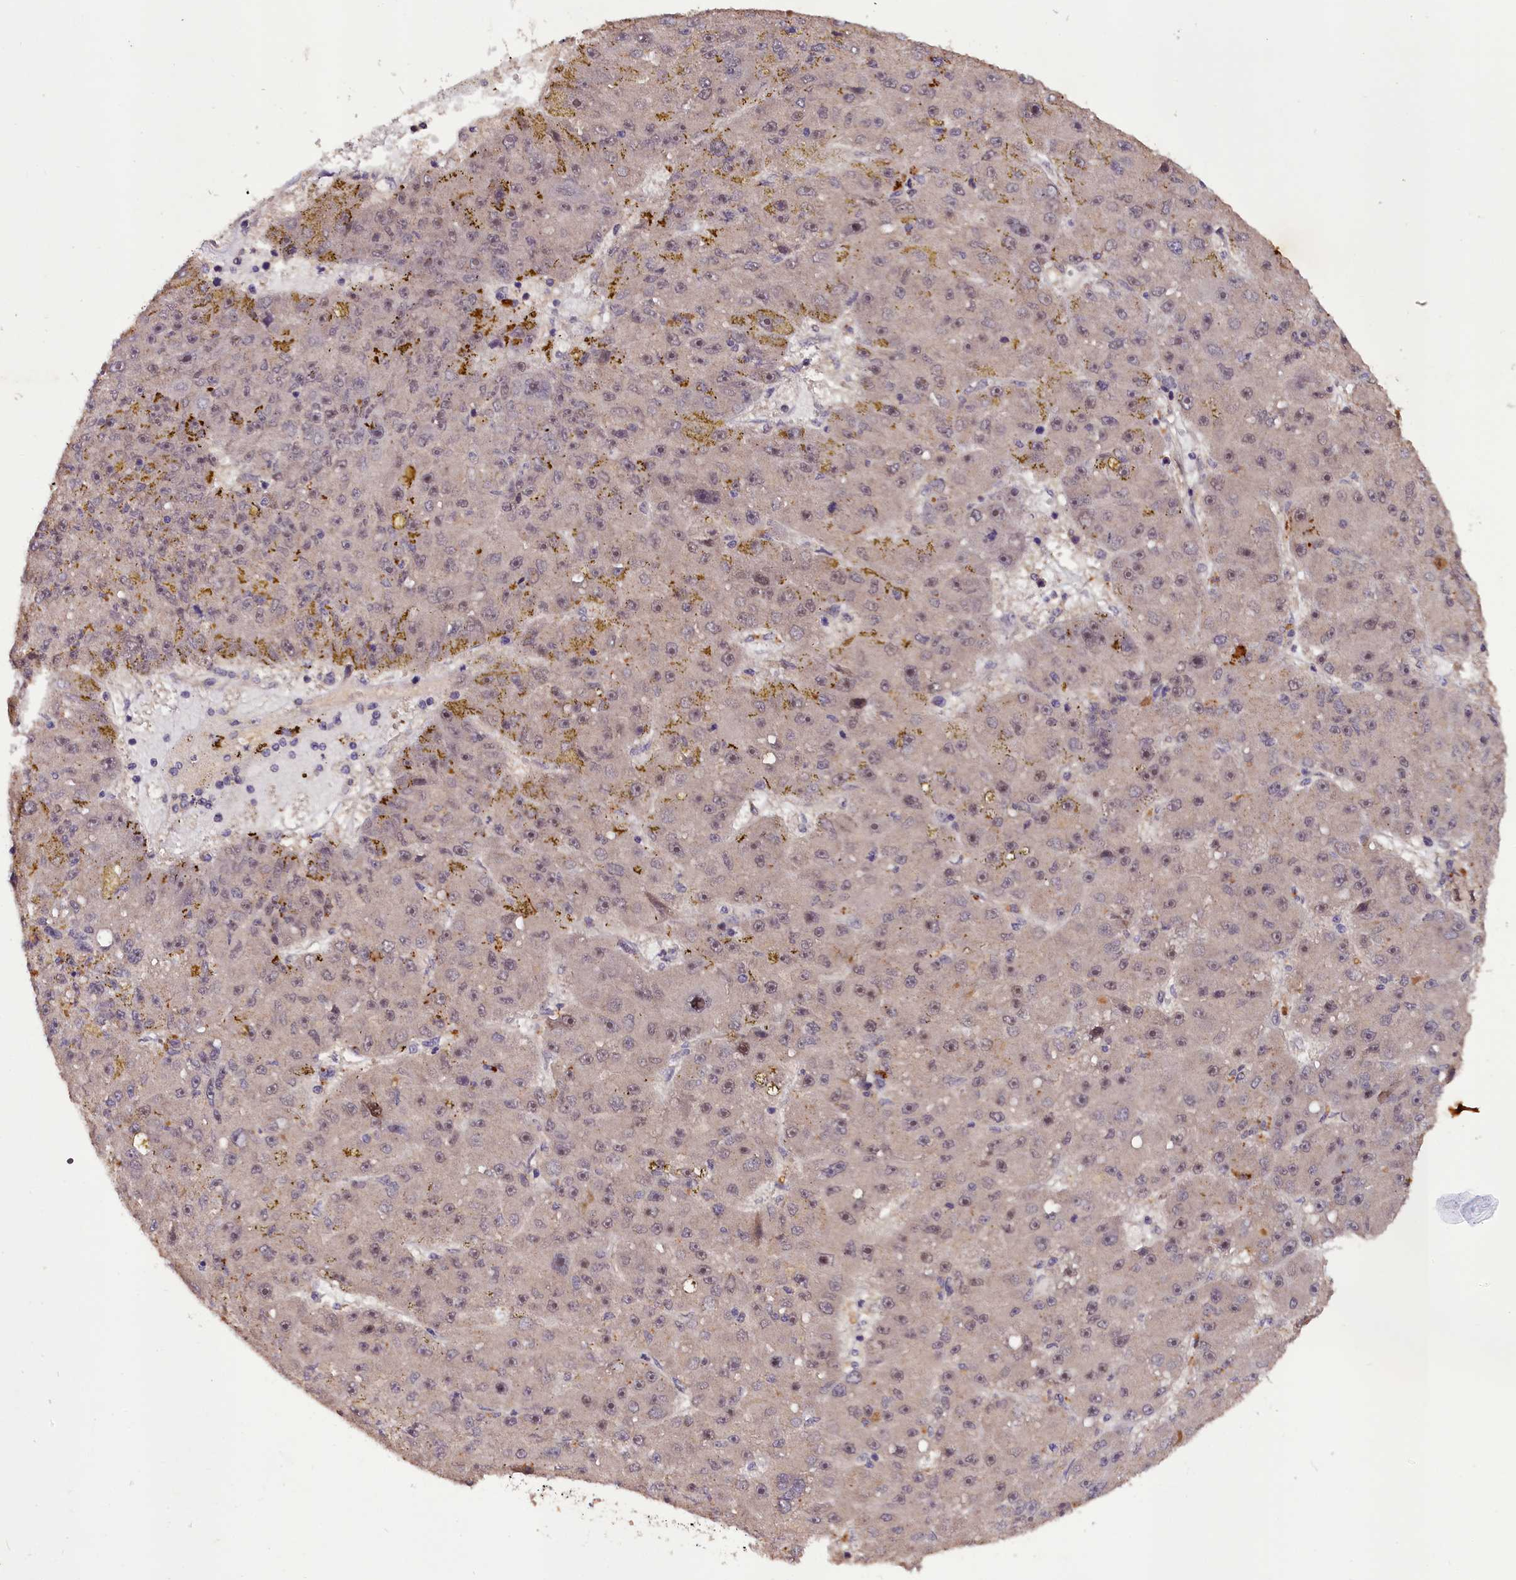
{"staining": {"intensity": "weak", "quantity": "25%-75%", "location": "cytoplasmic/membranous,nuclear"}, "tissue": "liver cancer", "cell_type": "Tumor cells", "image_type": "cancer", "snomed": [{"axis": "morphology", "description": "Carcinoma, Hepatocellular, NOS"}, {"axis": "topography", "description": "Liver"}], "caption": "Approximately 25%-75% of tumor cells in liver hepatocellular carcinoma exhibit weak cytoplasmic/membranous and nuclear protein staining as visualized by brown immunohistochemical staining.", "gene": "DNAJB9", "patient": {"sex": "male", "age": 67}}